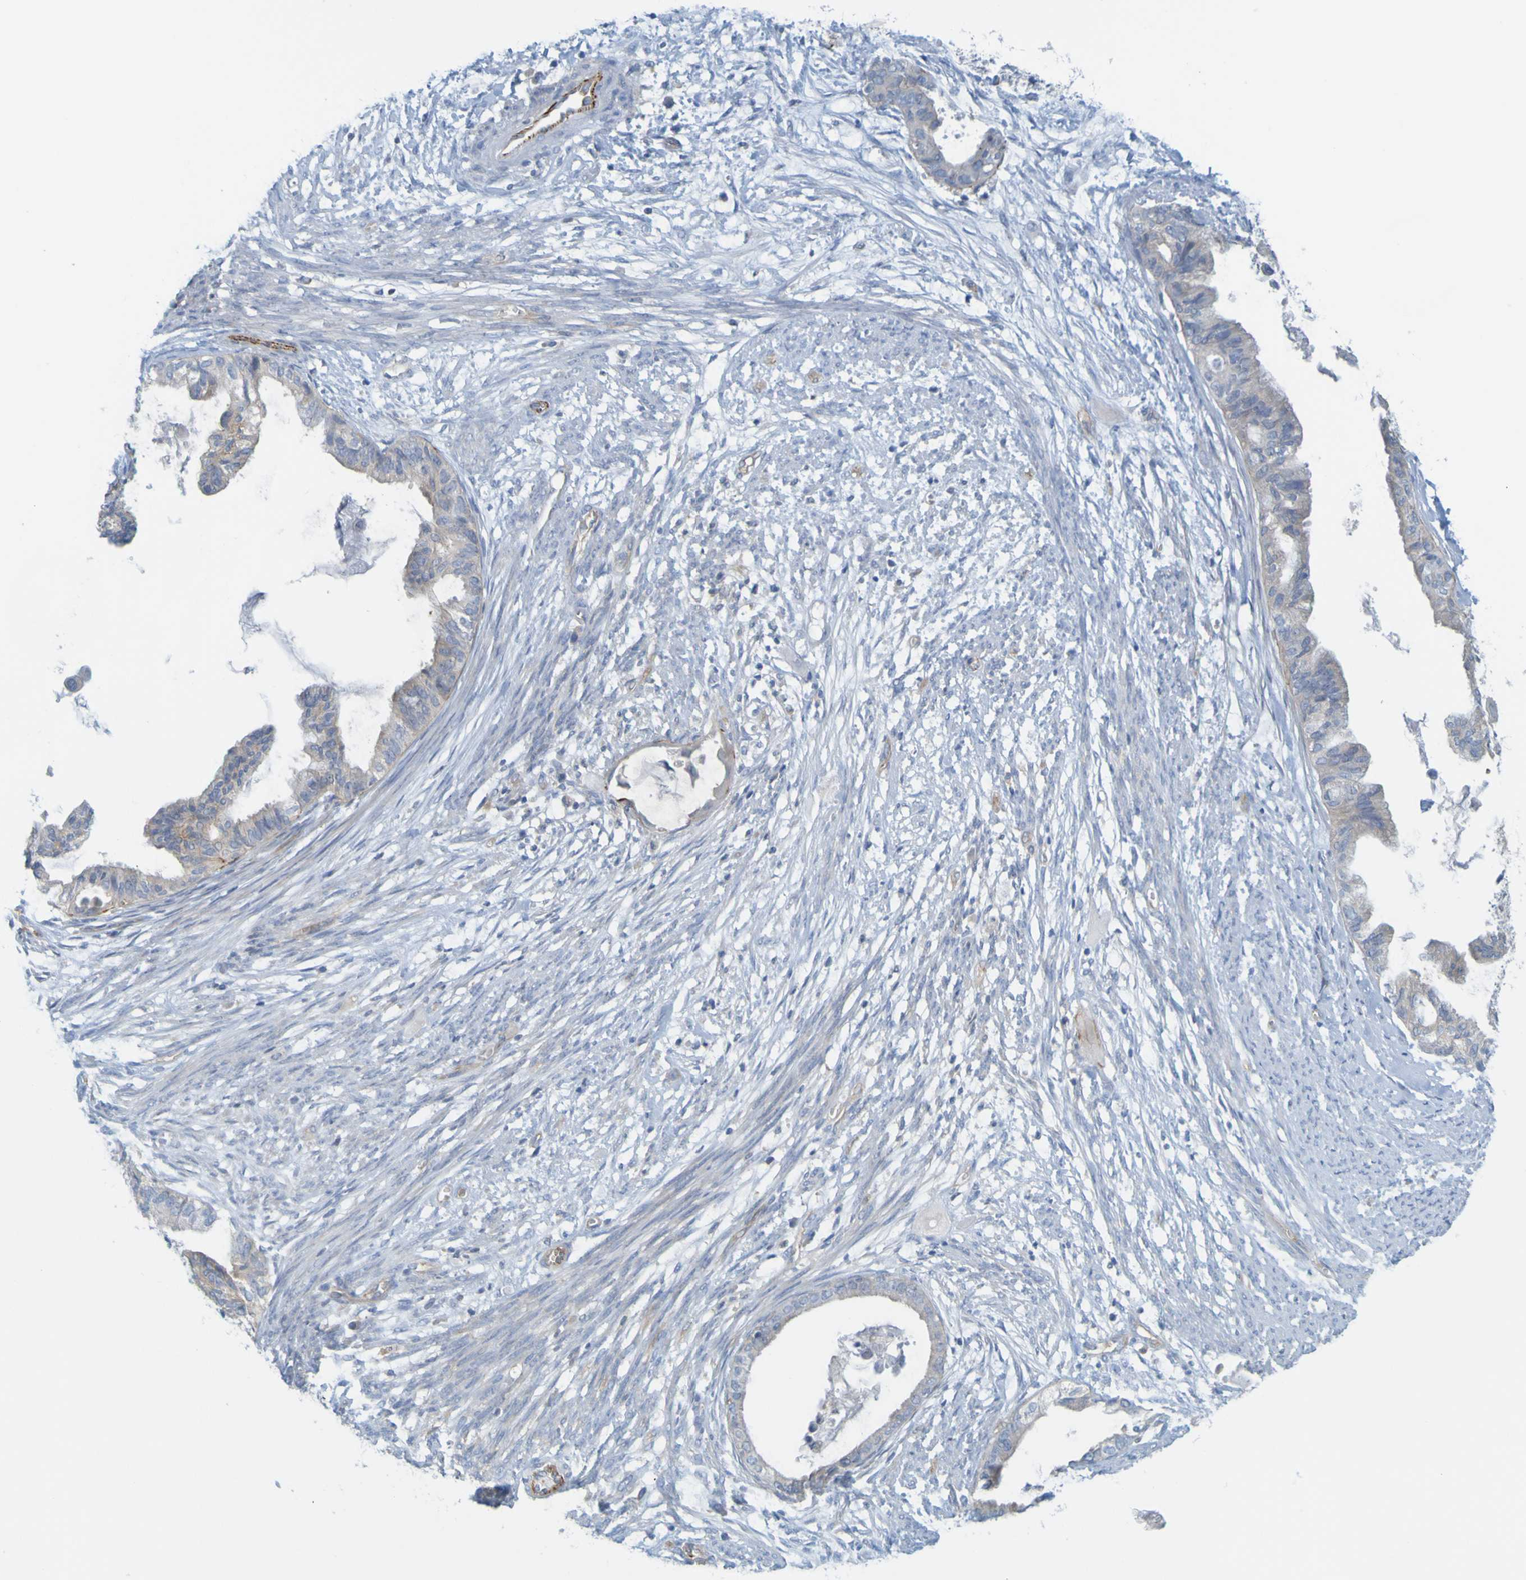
{"staining": {"intensity": "negative", "quantity": "none", "location": "none"}, "tissue": "cervical cancer", "cell_type": "Tumor cells", "image_type": "cancer", "snomed": [{"axis": "morphology", "description": "Normal tissue, NOS"}, {"axis": "morphology", "description": "Adenocarcinoma, NOS"}, {"axis": "topography", "description": "Cervix"}, {"axis": "topography", "description": "Endometrium"}], "caption": "Cervical adenocarcinoma was stained to show a protein in brown. There is no significant staining in tumor cells. Brightfield microscopy of immunohistochemistry stained with DAB (3,3'-diaminobenzidine) (brown) and hematoxylin (blue), captured at high magnification.", "gene": "APPL1", "patient": {"sex": "female", "age": 86}}